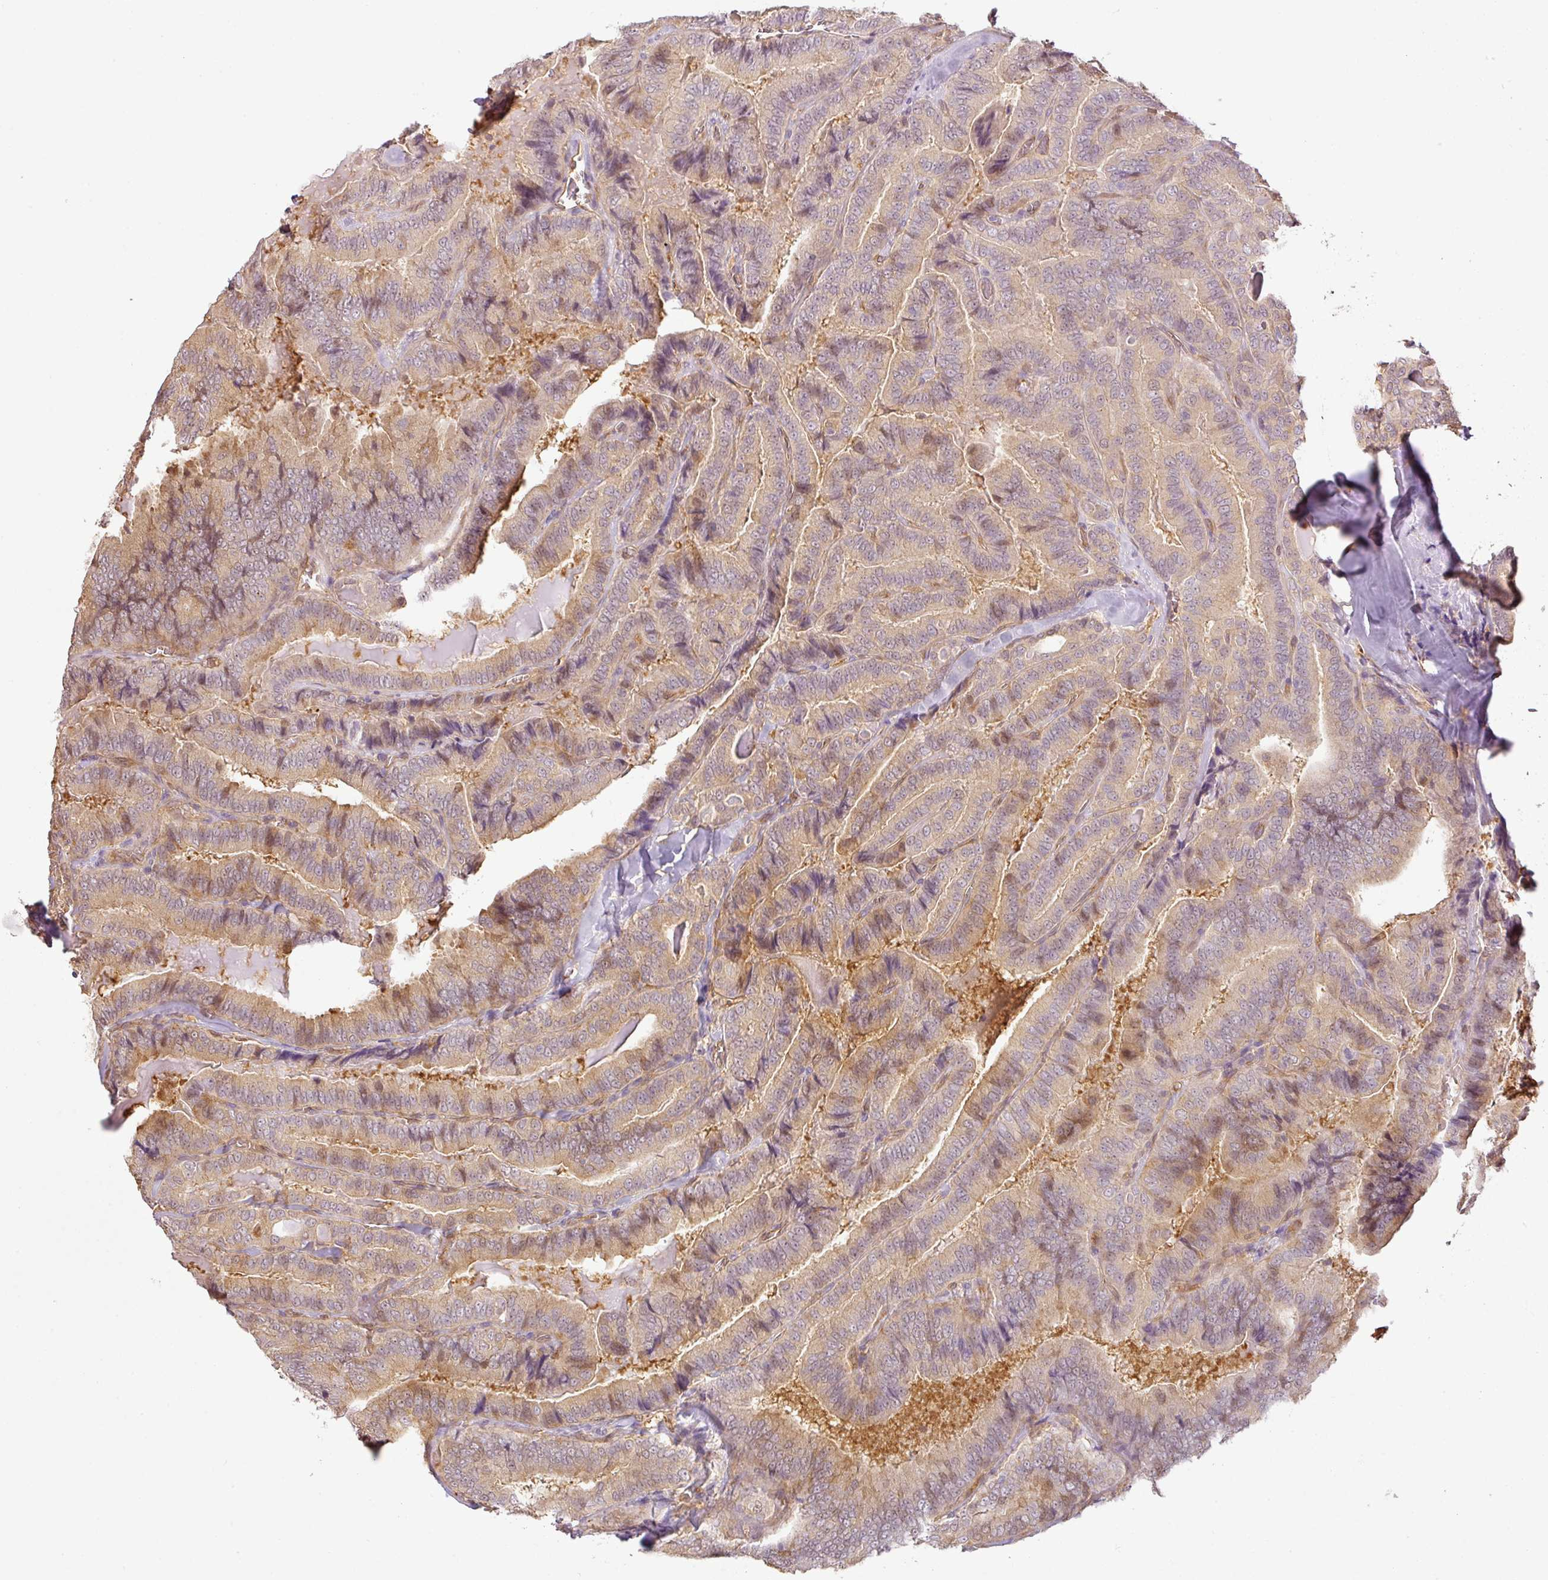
{"staining": {"intensity": "negative", "quantity": "none", "location": "none"}, "tissue": "thyroid cancer", "cell_type": "Tumor cells", "image_type": "cancer", "snomed": [{"axis": "morphology", "description": "Papillary adenocarcinoma, NOS"}, {"axis": "topography", "description": "Thyroid gland"}], "caption": "Immunohistochemistry photomicrograph of papillary adenocarcinoma (thyroid) stained for a protein (brown), which displays no staining in tumor cells.", "gene": "ANKRD18A", "patient": {"sex": "male", "age": 61}}